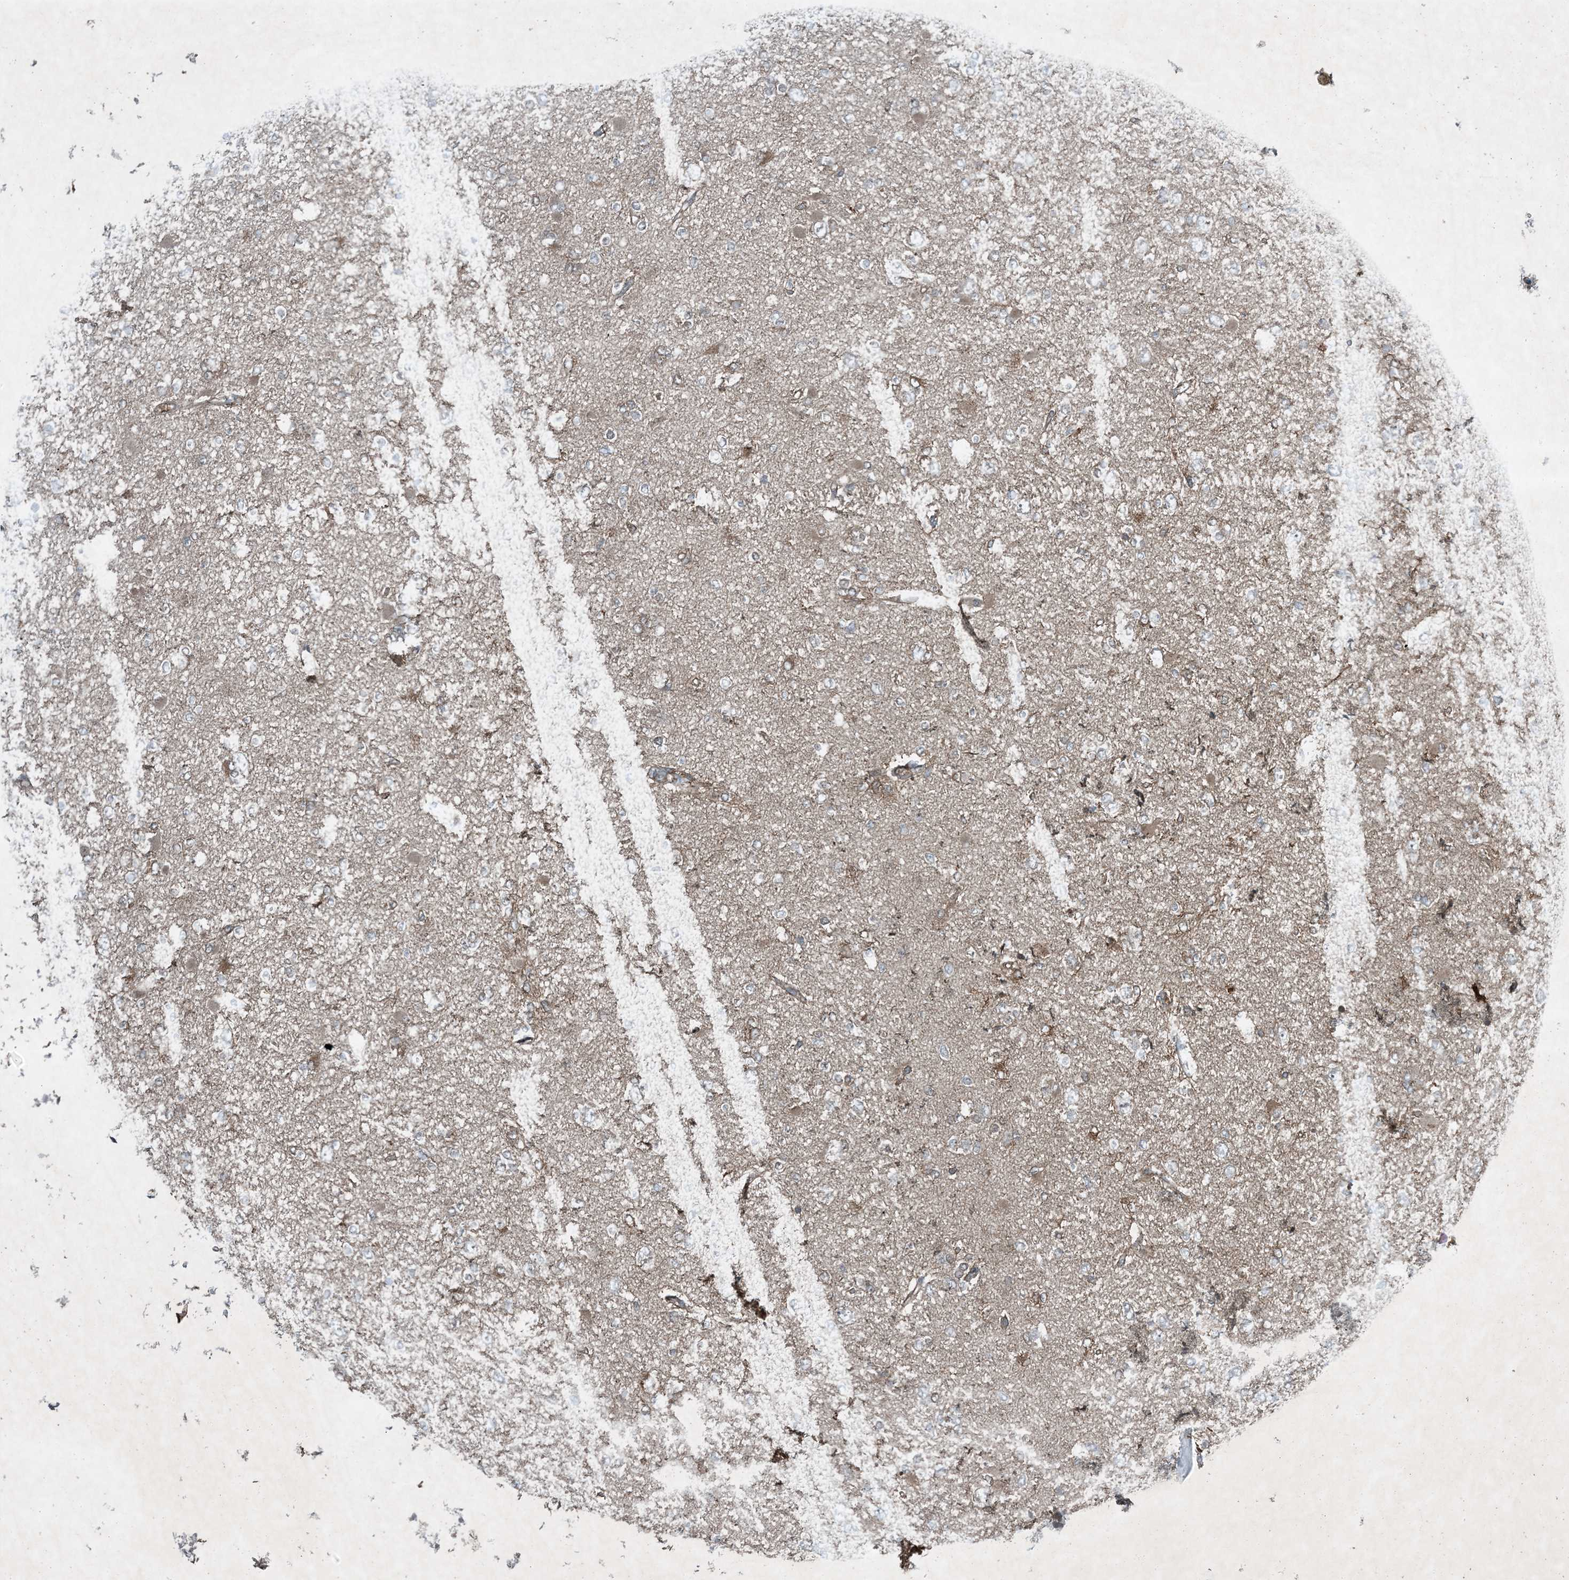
{"staining": {"intensity": "negative", "quantity": "none", "location": "none"}, "tissue": "glioma", "cell_type": "Tumor cells", "image_type": "cancer", "snomed": [{"axis": "morphology", "description": "Glioma, malignant, Low grade"}, {"axis": "topography", "description": "Brain"}], "caption": "Human malignant glioma (low-grade) stained for a protein using immunohistochemistry exhibits no positivity in tumor cells.", "gene": "MDN1", "patient": {"sex": "female", "age": 22}}